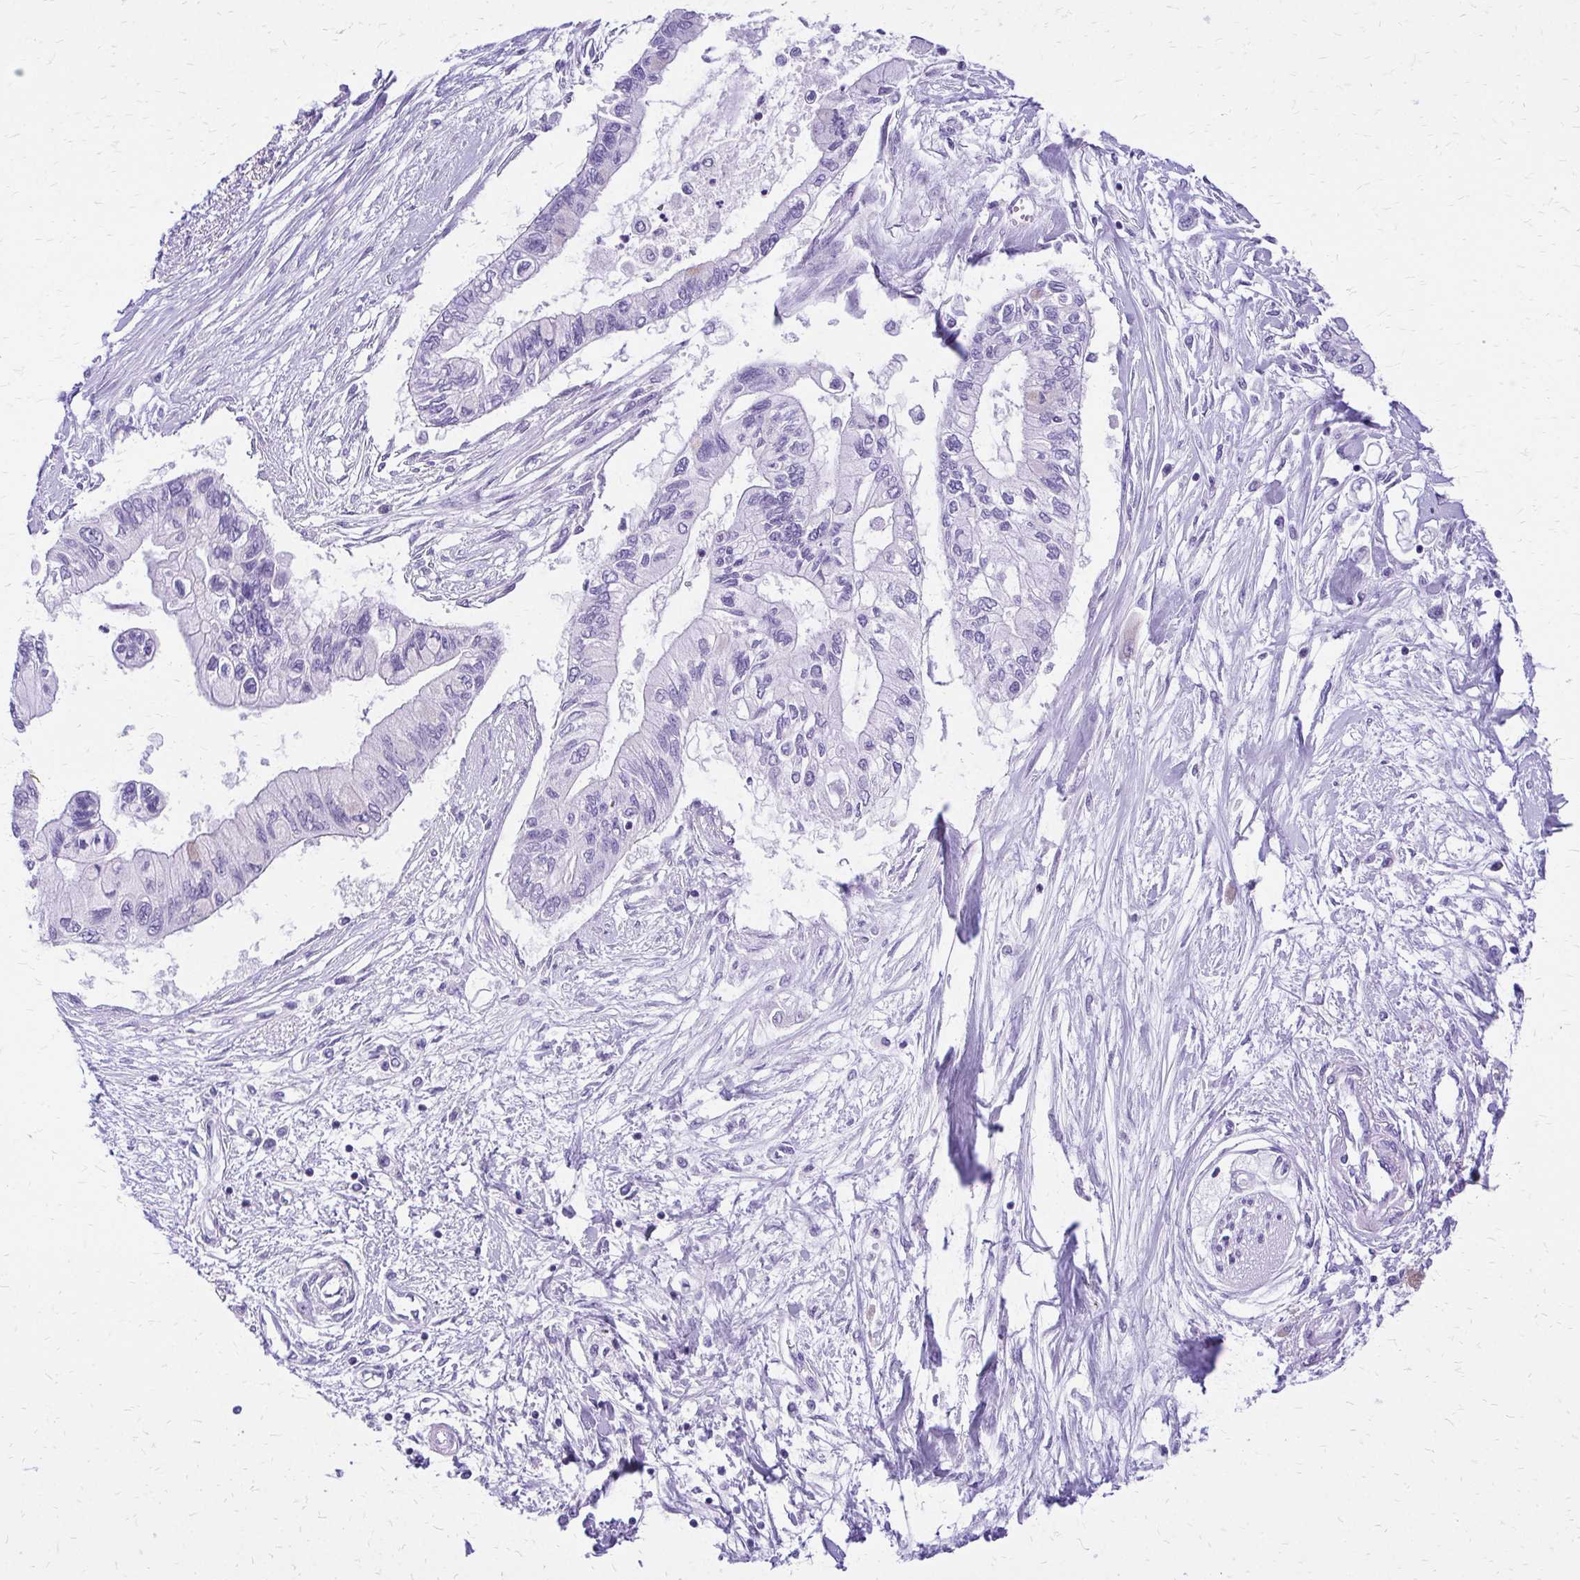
{"staining": {"intensity": "negative", "quantity": "none", "location": "none"}, "tissue": "pancreatic cancer", "cell_type": "Tumor cells", "image_type": "cancer", "snomed": [{"axis": "morphology", "description": "Adenocarcinoma, NOS"}, {"axis": "topography", "description": "Pancreas"}], "caption": "A high-resolution micrograph shows IHC staining of pancreatic cancer (adenocarcinoma), which exhibits no significant positivity in tumor cells. The staining was performed using DAB (3,3'-diaminobenzidine) to visualize the protein expression in brown, while the nuclei were stained in blue with hematoxylin (Magnification: 20x).", "gene": "SLC32A1", "patient": {"sex": "female", "age": 77}}